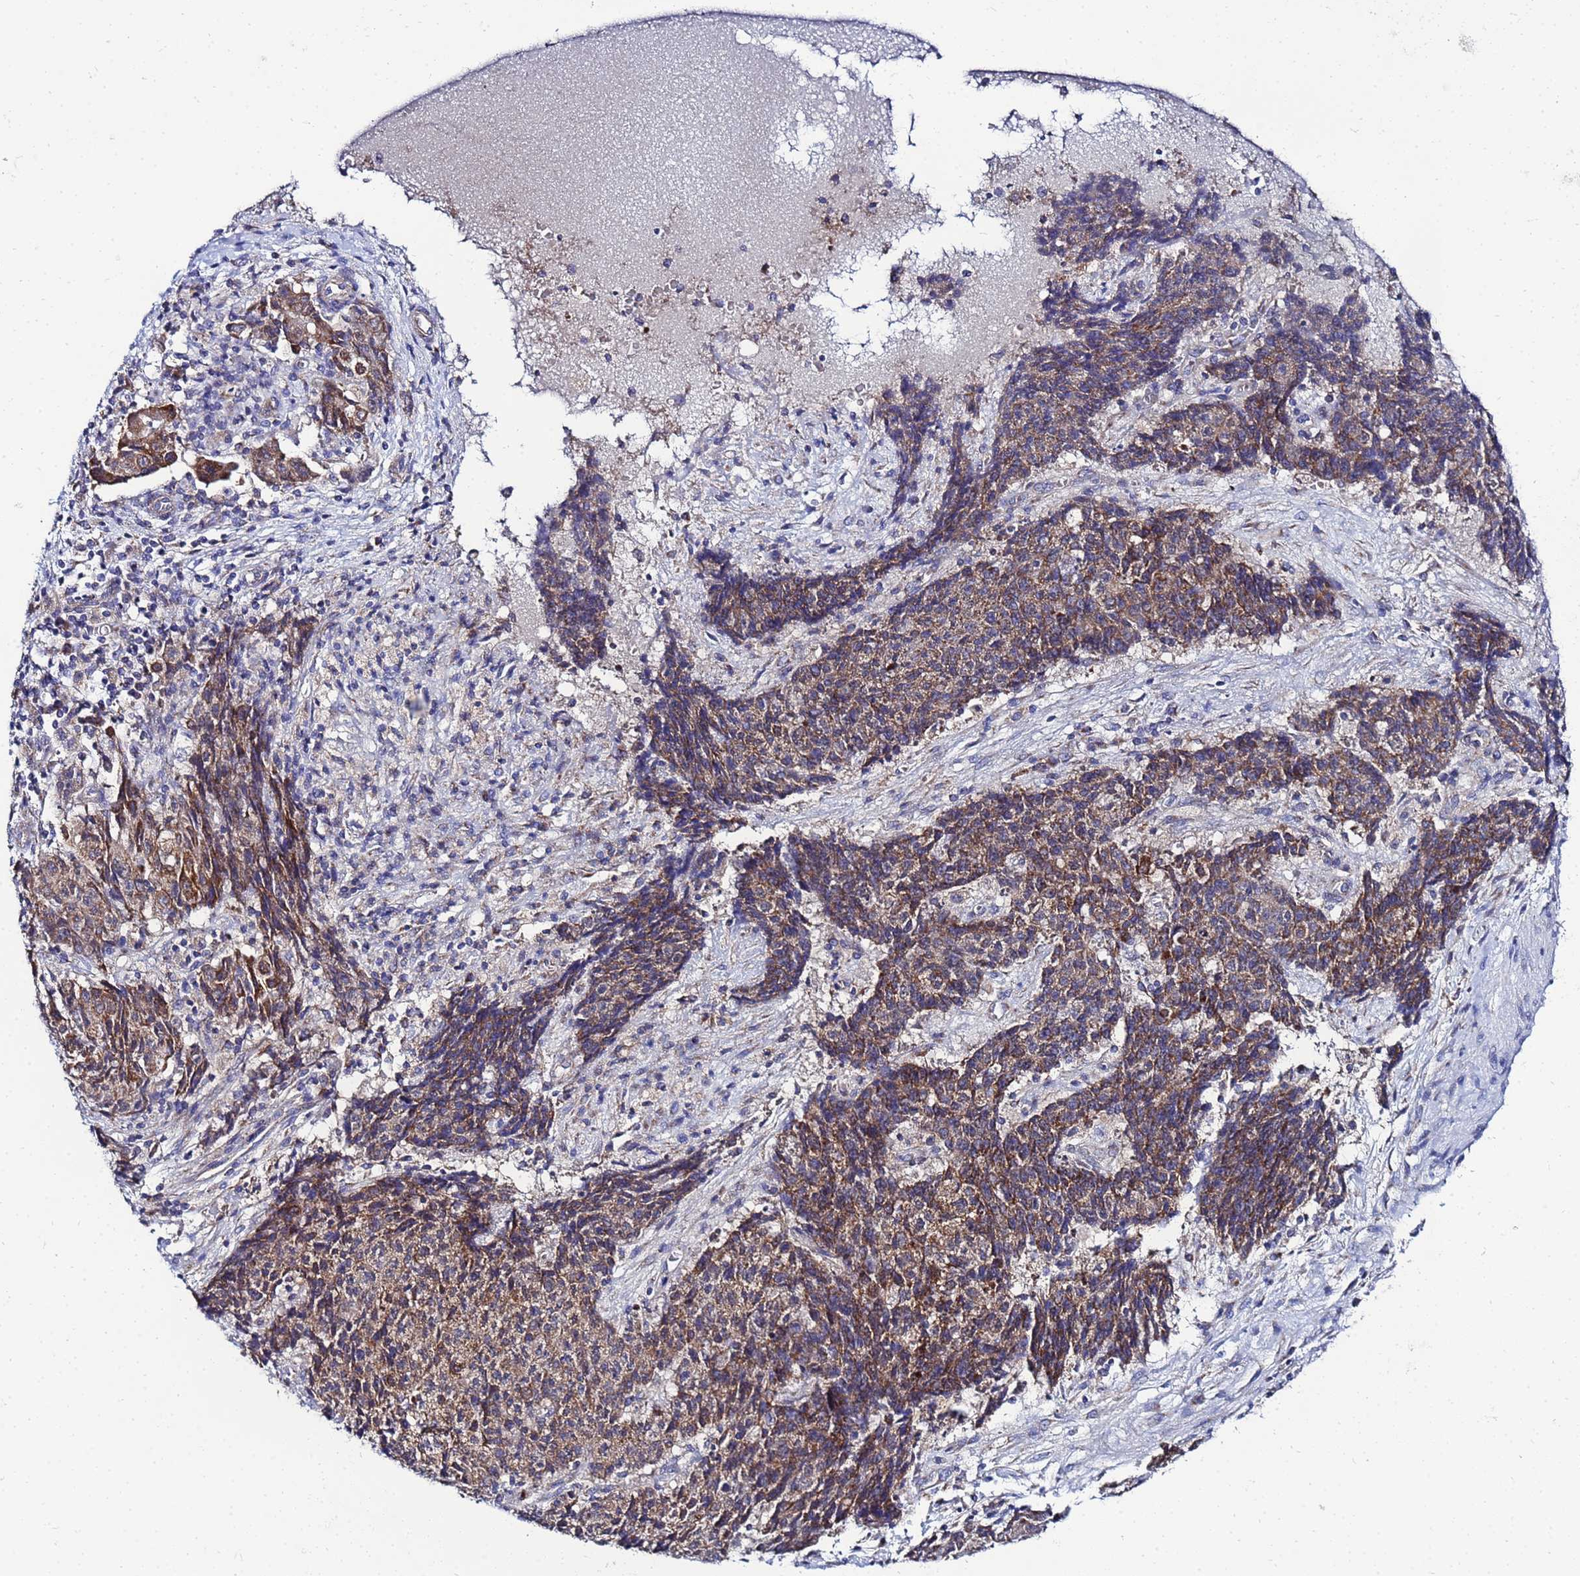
{"staining": {"intensity": "moderate", "quantity": ">75%", "location": "cytoplasmic/membranous"}, "tissue": "ovarian cancer", "cell_type": "Tumor cells", "image_type": "cancer", "snomed": [{"axis": "morphology", "description": "Carcinoma, endometroid"}, {"axis": "topography", "description": "Ovary"}], "caption": "DAB immunohistochemical staining of human endometroid carcinoma (ovarian) shows moderate cytoplasmic/membranous protein positivity in about >75% of tumor cells.", "gene": "FAHD2A", "patient": {"sex": "female", "age": 42}}